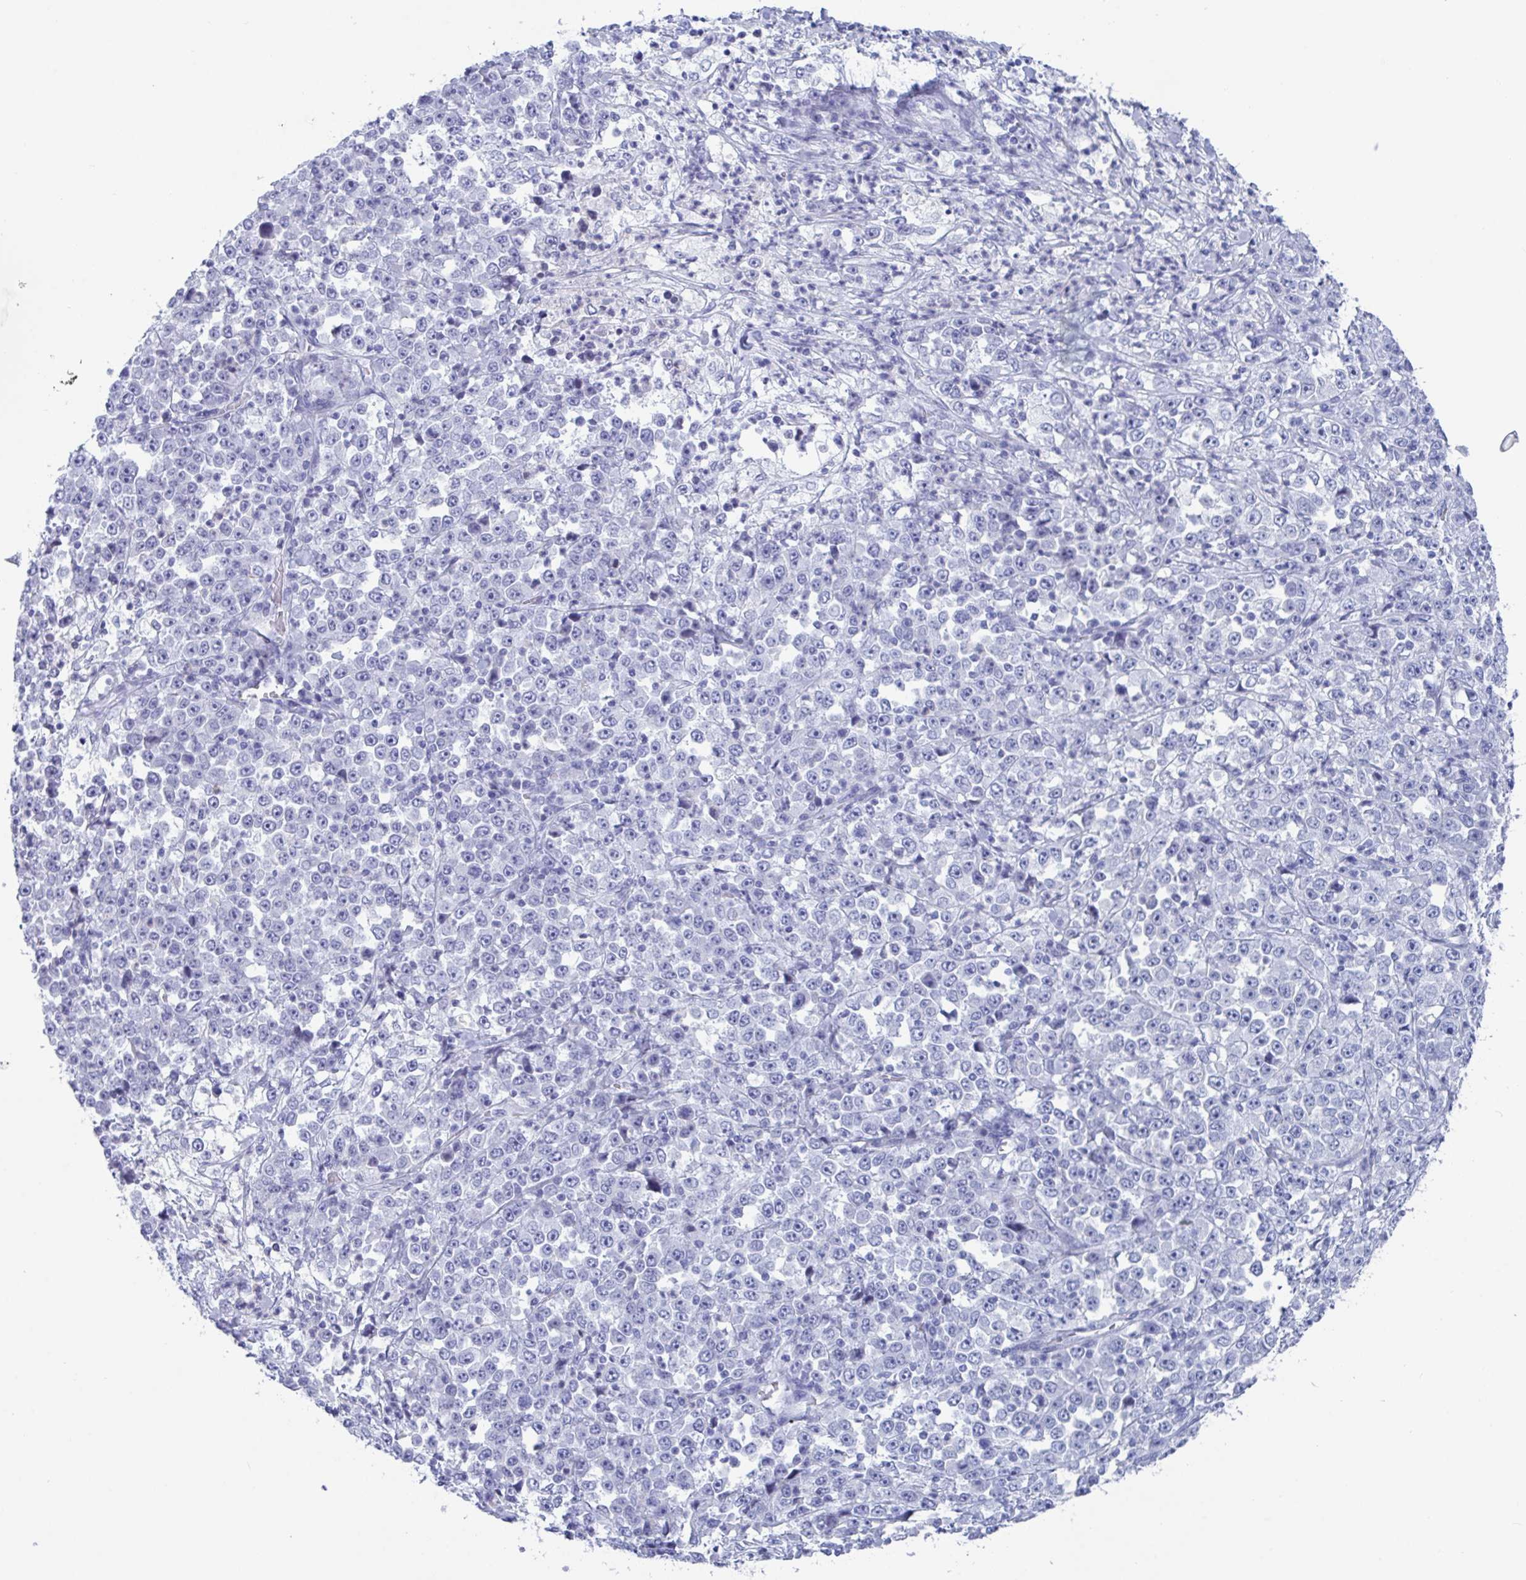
{"staining": {"intensity": "negative", "quantity": "none", "location": "none"}, "tissue": "stomach cancer", "cell_type": "Tumor cells", "image_type": "cancer", "snomed": [{"axis": "morphology", "description": "Normal tissue, NOS"}, {"axis": "morphology", "description": "Adenocarcinoma, NOS"}, {"axis": "topography", "description": "Stomach, upper"}, {"axis": "topography", "description": "Stomach"}], "caption": "Immunohistochemical staining of human stomach cancer shows no significant staining in tumor cells.", "gene": "CDX4", "patient": {"sex": "male", "age": 59}}